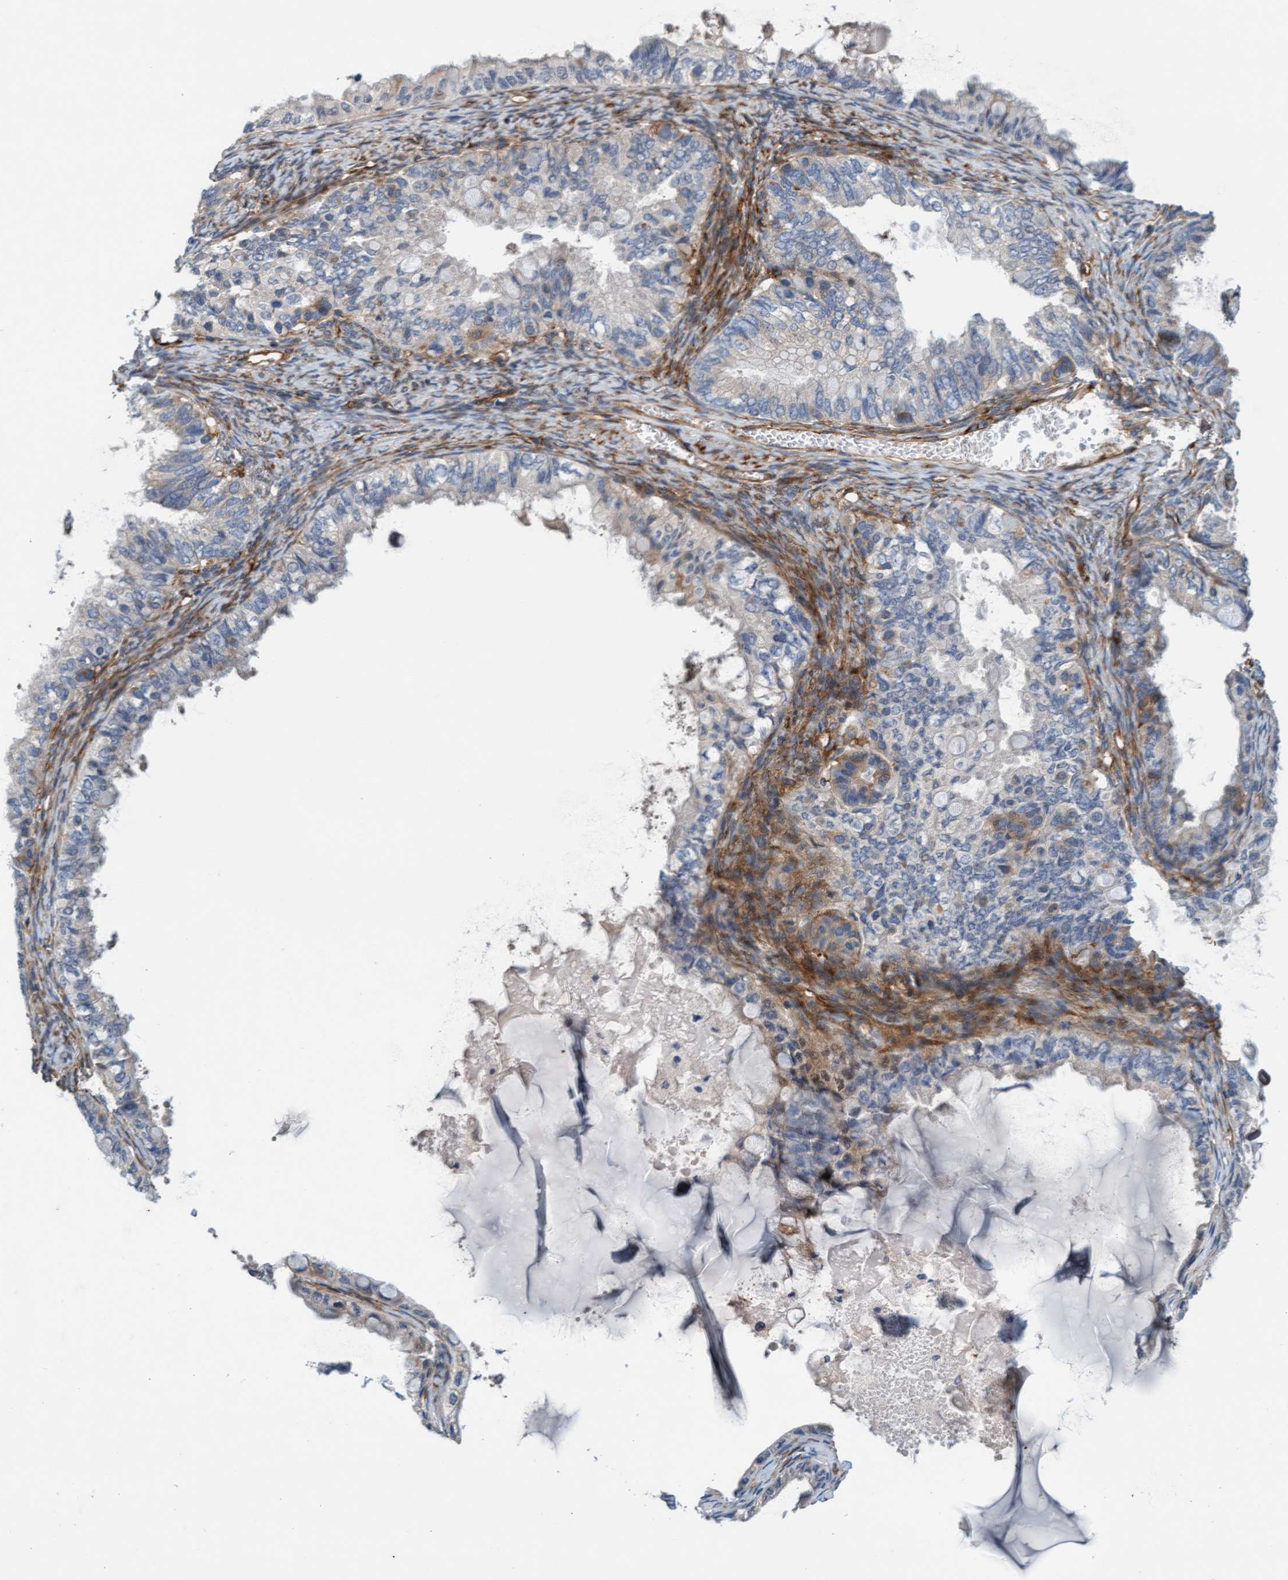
{"staining": {"intensity": "weak", "quantity": "<25%", "location": "cytoplasmic/membranous"}, "tissue": "ovarian cancer", "cell_type": "Tumor cells", "image_type": "cancer", "snomed": [{"axis": "morphology", "description": "Cystadenocarcinoma, mucinous, NOS"}, {"axis": "topography", "description": "Ovary"}], "caption": "Human mucinous cystadenocarcinoma (ovarian) stained for a protein using IHC exhibits no positivity in tumor cells.", "gene": "FMNL3", "patient": {"sex": "female", "age": 80}}